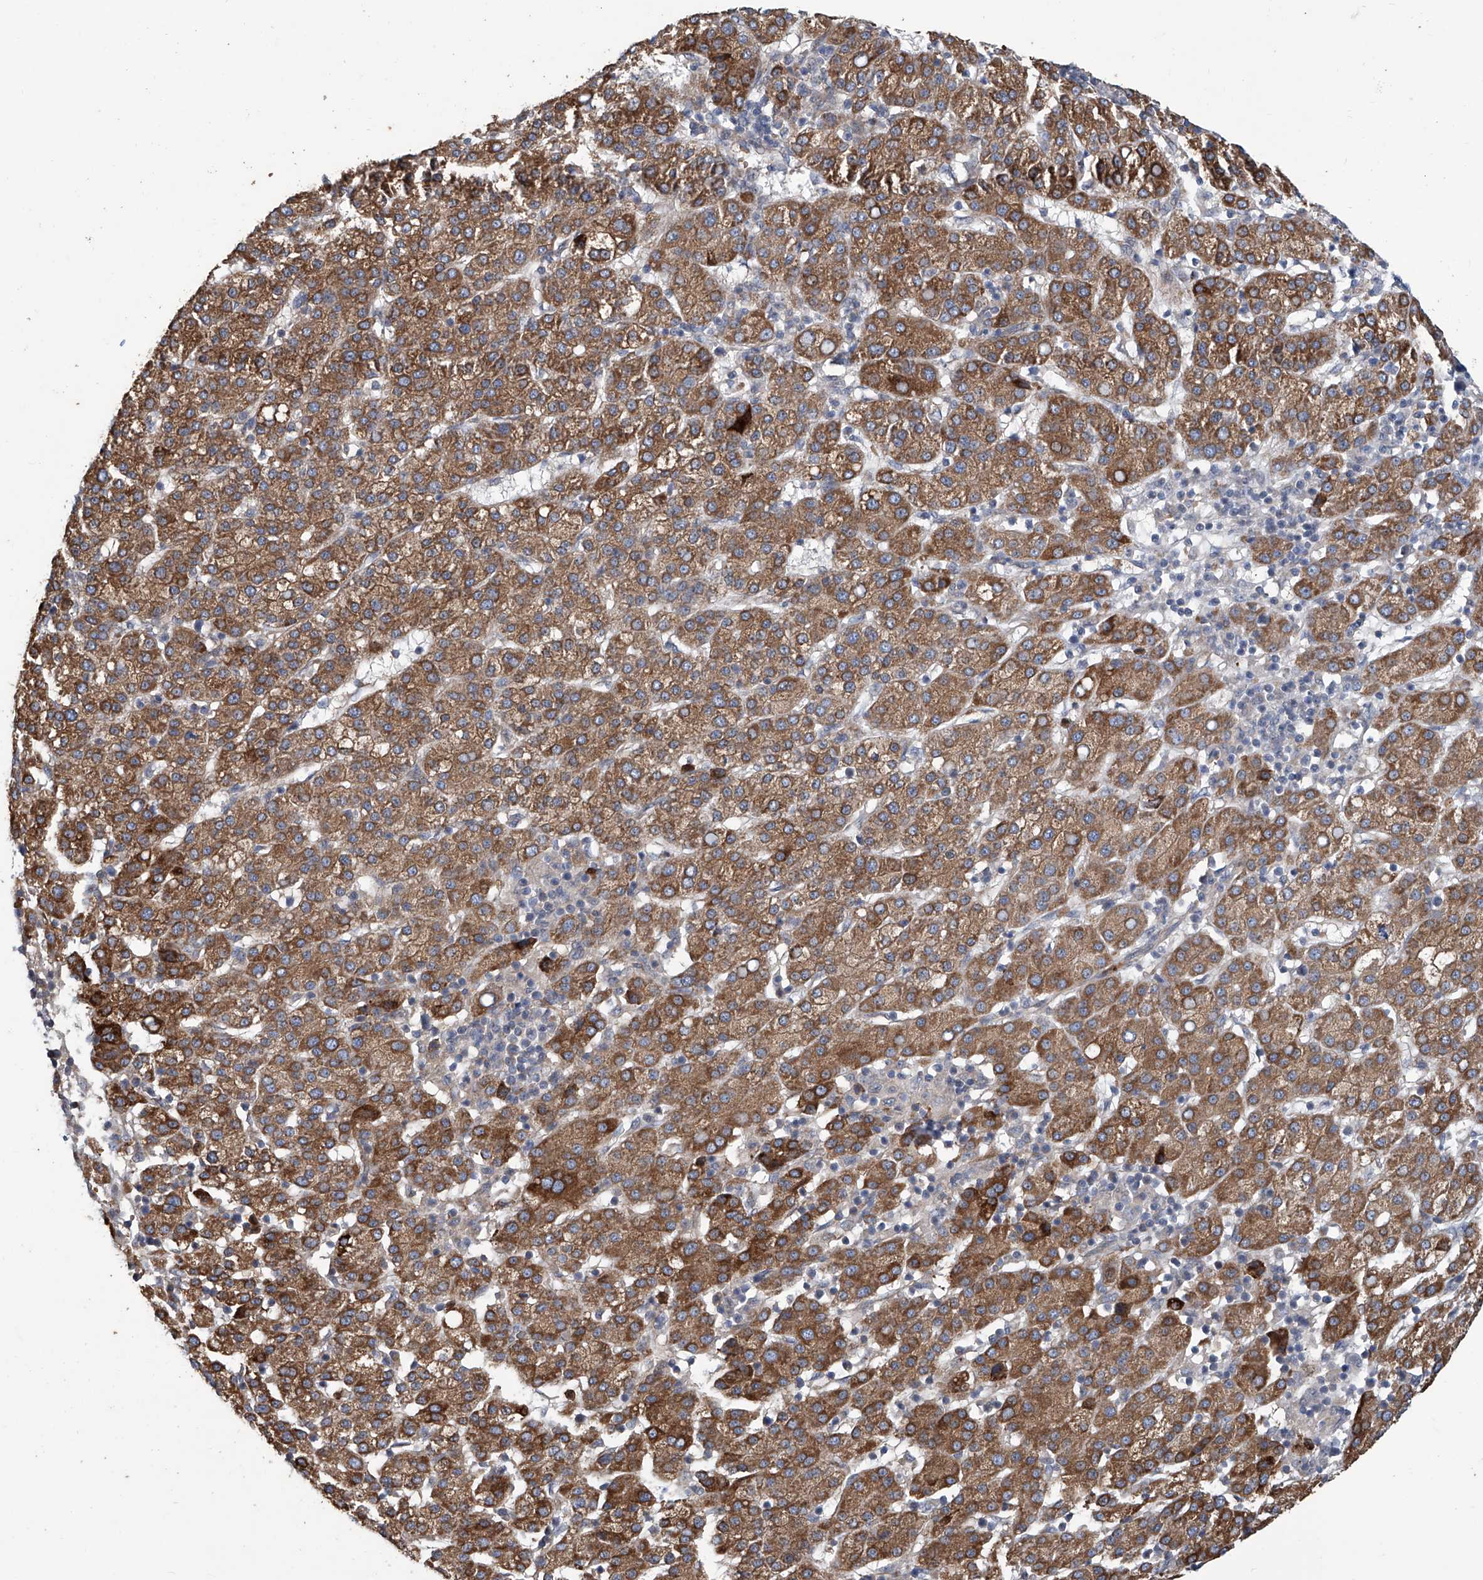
{"staining": {"intensity": "moderate", "quantity": ">75%", "location": "cytoplasmic/membranous"}, "tissue": "liver cancer", "cell_type": "Tumor cells", "image_type": "cancer", "snomed": [{"axis": "morphology", "description": "Carcinoma, Hepatocellular, NOS"}, {"axis": "topography", "description": "Liver"}], "caption": "Human liver hepatocellular carcinoma stained with a brown dye shows moderate cytoplasmic/membranous positive expression in about >75% of tumor cells.", "gene": "EIF2D", "patient": {"sex": "female", "age": 58}}